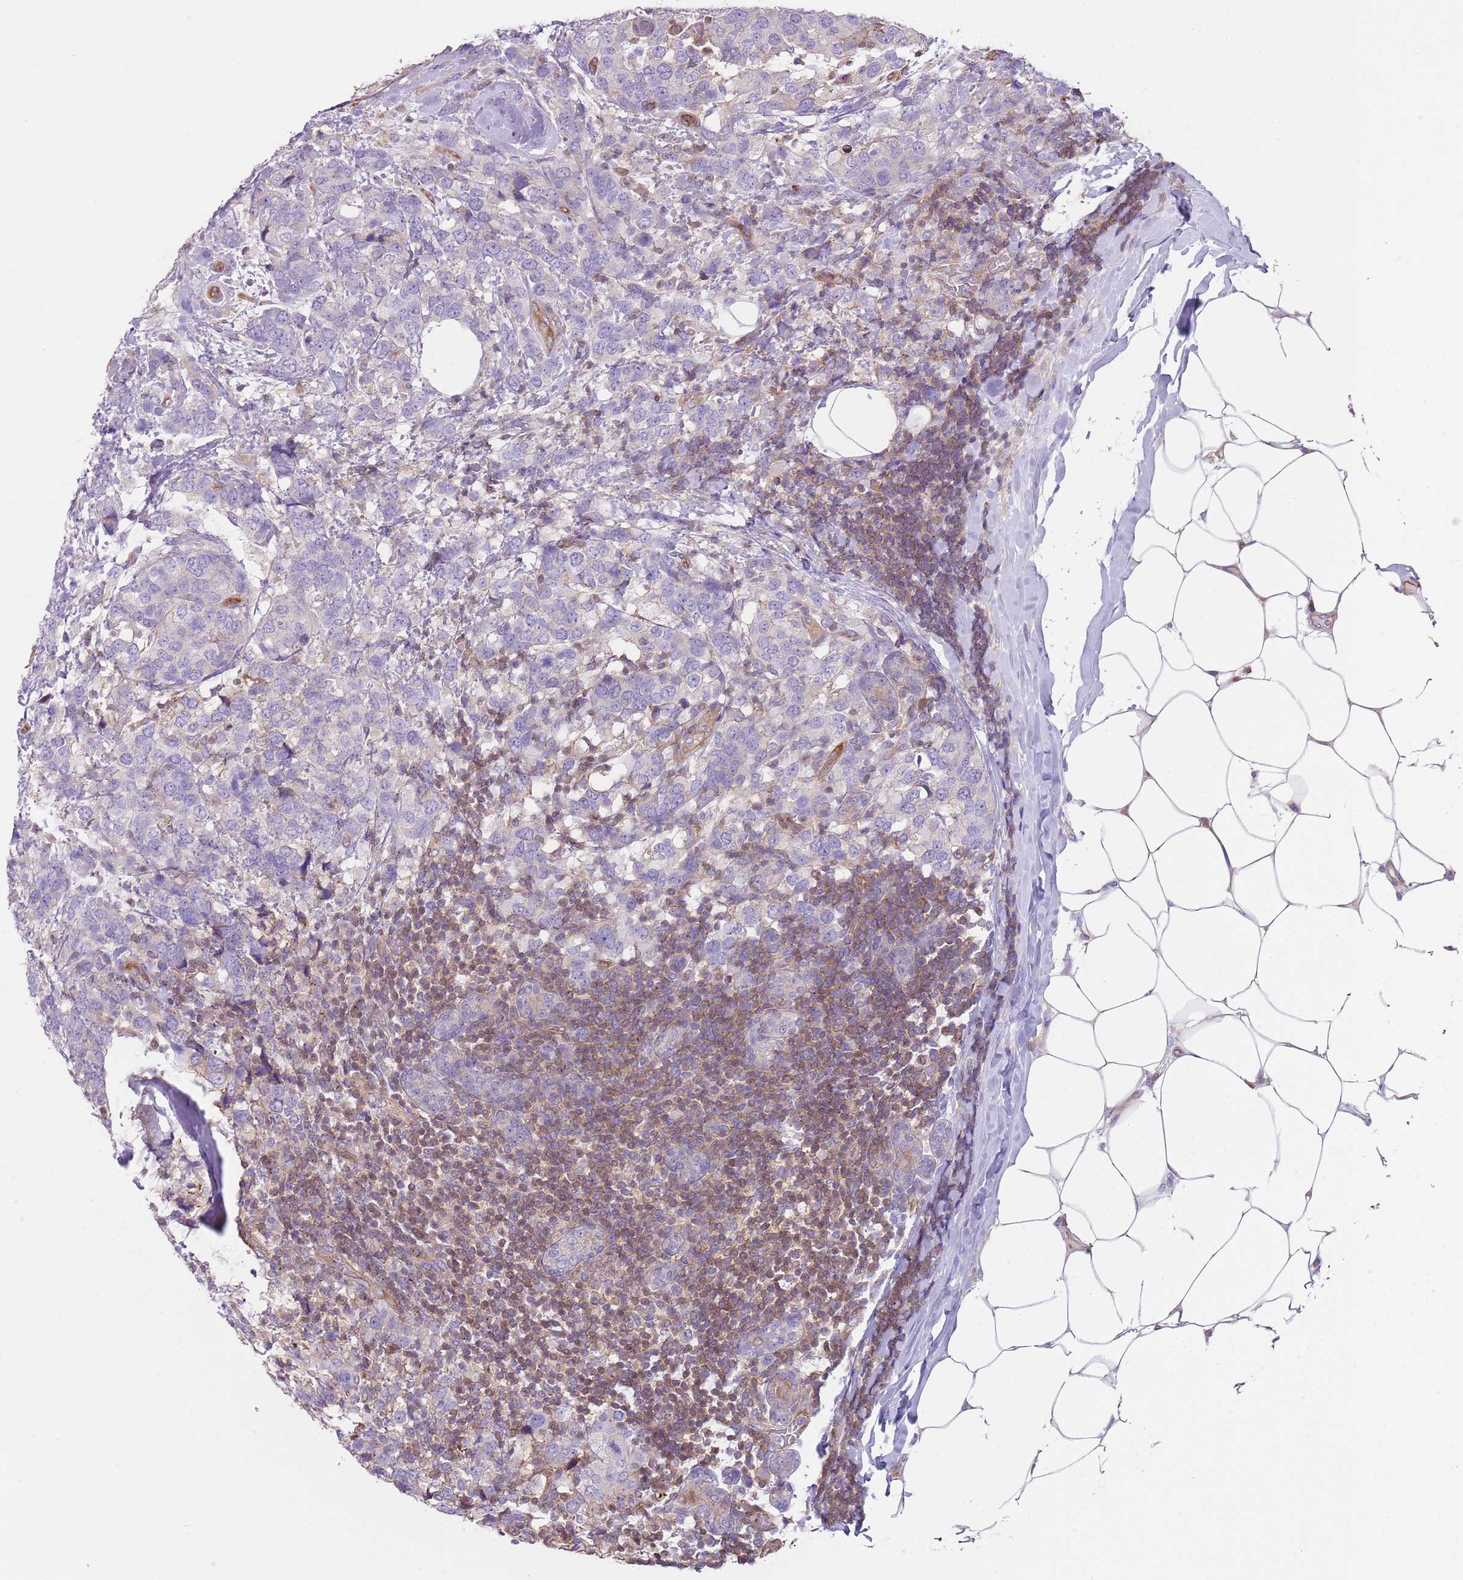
{"staining": {"intensity": "moderate", "quantity": "<25%", "location": "cytoplasmic/membranous"}, "tissue": "breast cancer", "cell_type": "Tumor cells", "image_type": "cancer", "snomed": [{"axis": "morphology", "description": "Lobular carcinoma"}, {"axis": "topography", "description": "Breast"}], "caption": "Moderate cytoplasmic/membranous protein expression is seen in approximately <25% of tumor cells in lobular carcinoma (breast).", "gene": "GNAI3", "patient": {"sex": "female", "age": 59}}